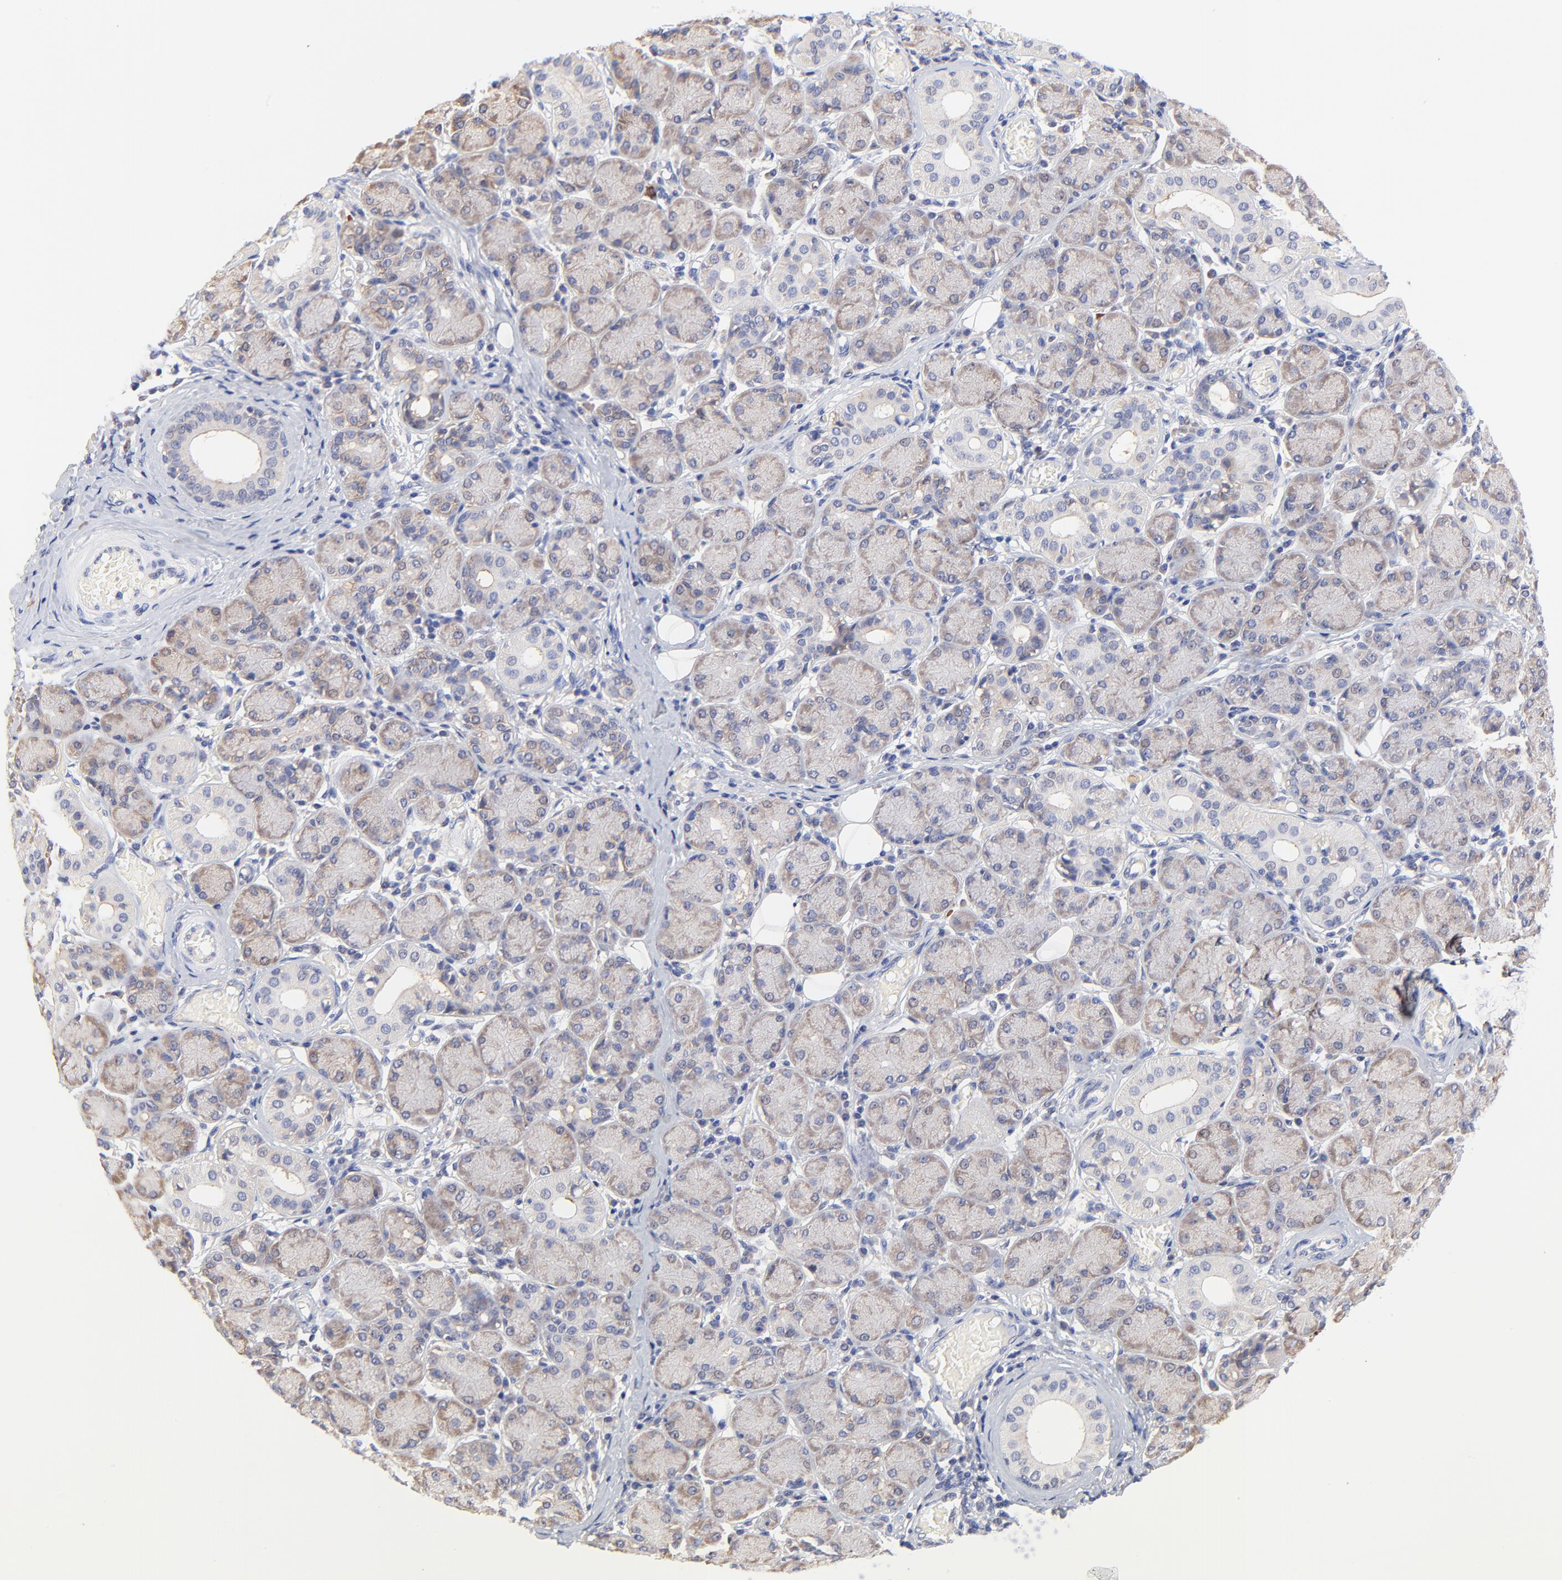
{"staining": {"intensity": "weak", "quantity": ">75%", "location": "cytoplasmic/membranous"}, "tissue": "salivary gland", "cell_type": "Glandular cells", "image_type": "normal", "snomed": [{"axis": "morphology", "description": "Normal tissue, NOS"}, {"axis": "topography", "description": "Salivary gland"}], "caption": "Normal salivary gland was stained to show a protein in brown. There is low levels of weak cytoplasmic/membranous staining in approximately >75% of glandular cells. Ihc stains the protein of interest in brown and the nuclei are stained blue.", "gene": "PTK7", "patient": {"sex": "female", "age": 24}}